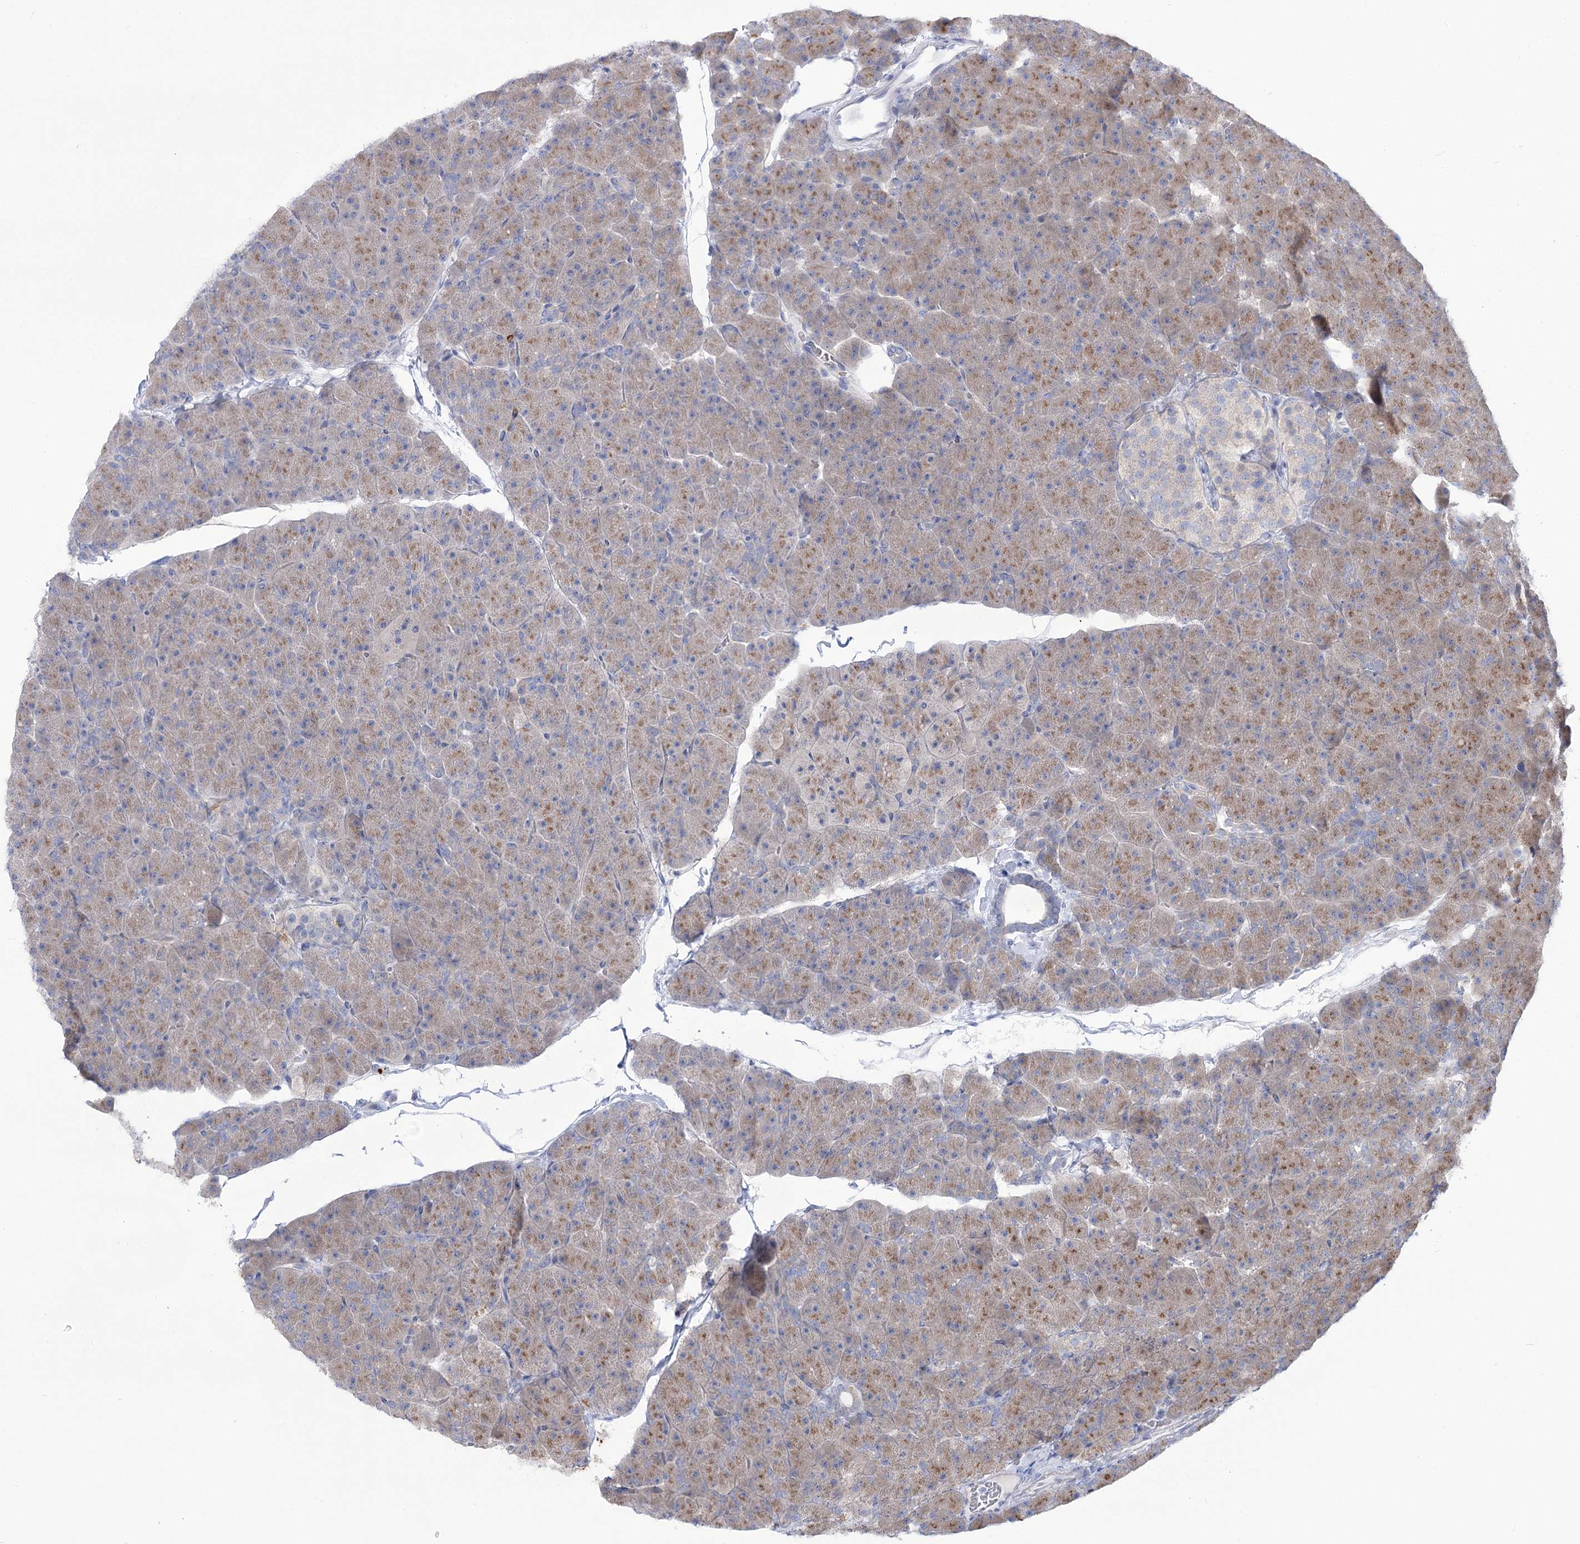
{"staining": {"intensity": "moderate", "quantity": "25%-75%", "location": "cytoplasmic/membranous"}, "tissue": "pancreas", "cell_type": "Exocrine glandular cells", "image_type": "normal", "snomed": [{"axis": "morphology", "description": "Normal tissue, NOS"}, {"axis": "topography", "description": "Pancreas"}], "caption": "Immunohistochemistry (IHC) histopathology image of normal pancreas: pancreas stained using immunohistochemistry displays medium levels of moderate protein expression localized specifically in the cytoplasmic/membranous of exocrine glandular cells, appearing as a cytoplasmic/membranous brown color.", "gene": "SUOX", "patient": {"sex": "male", "age": 36}}